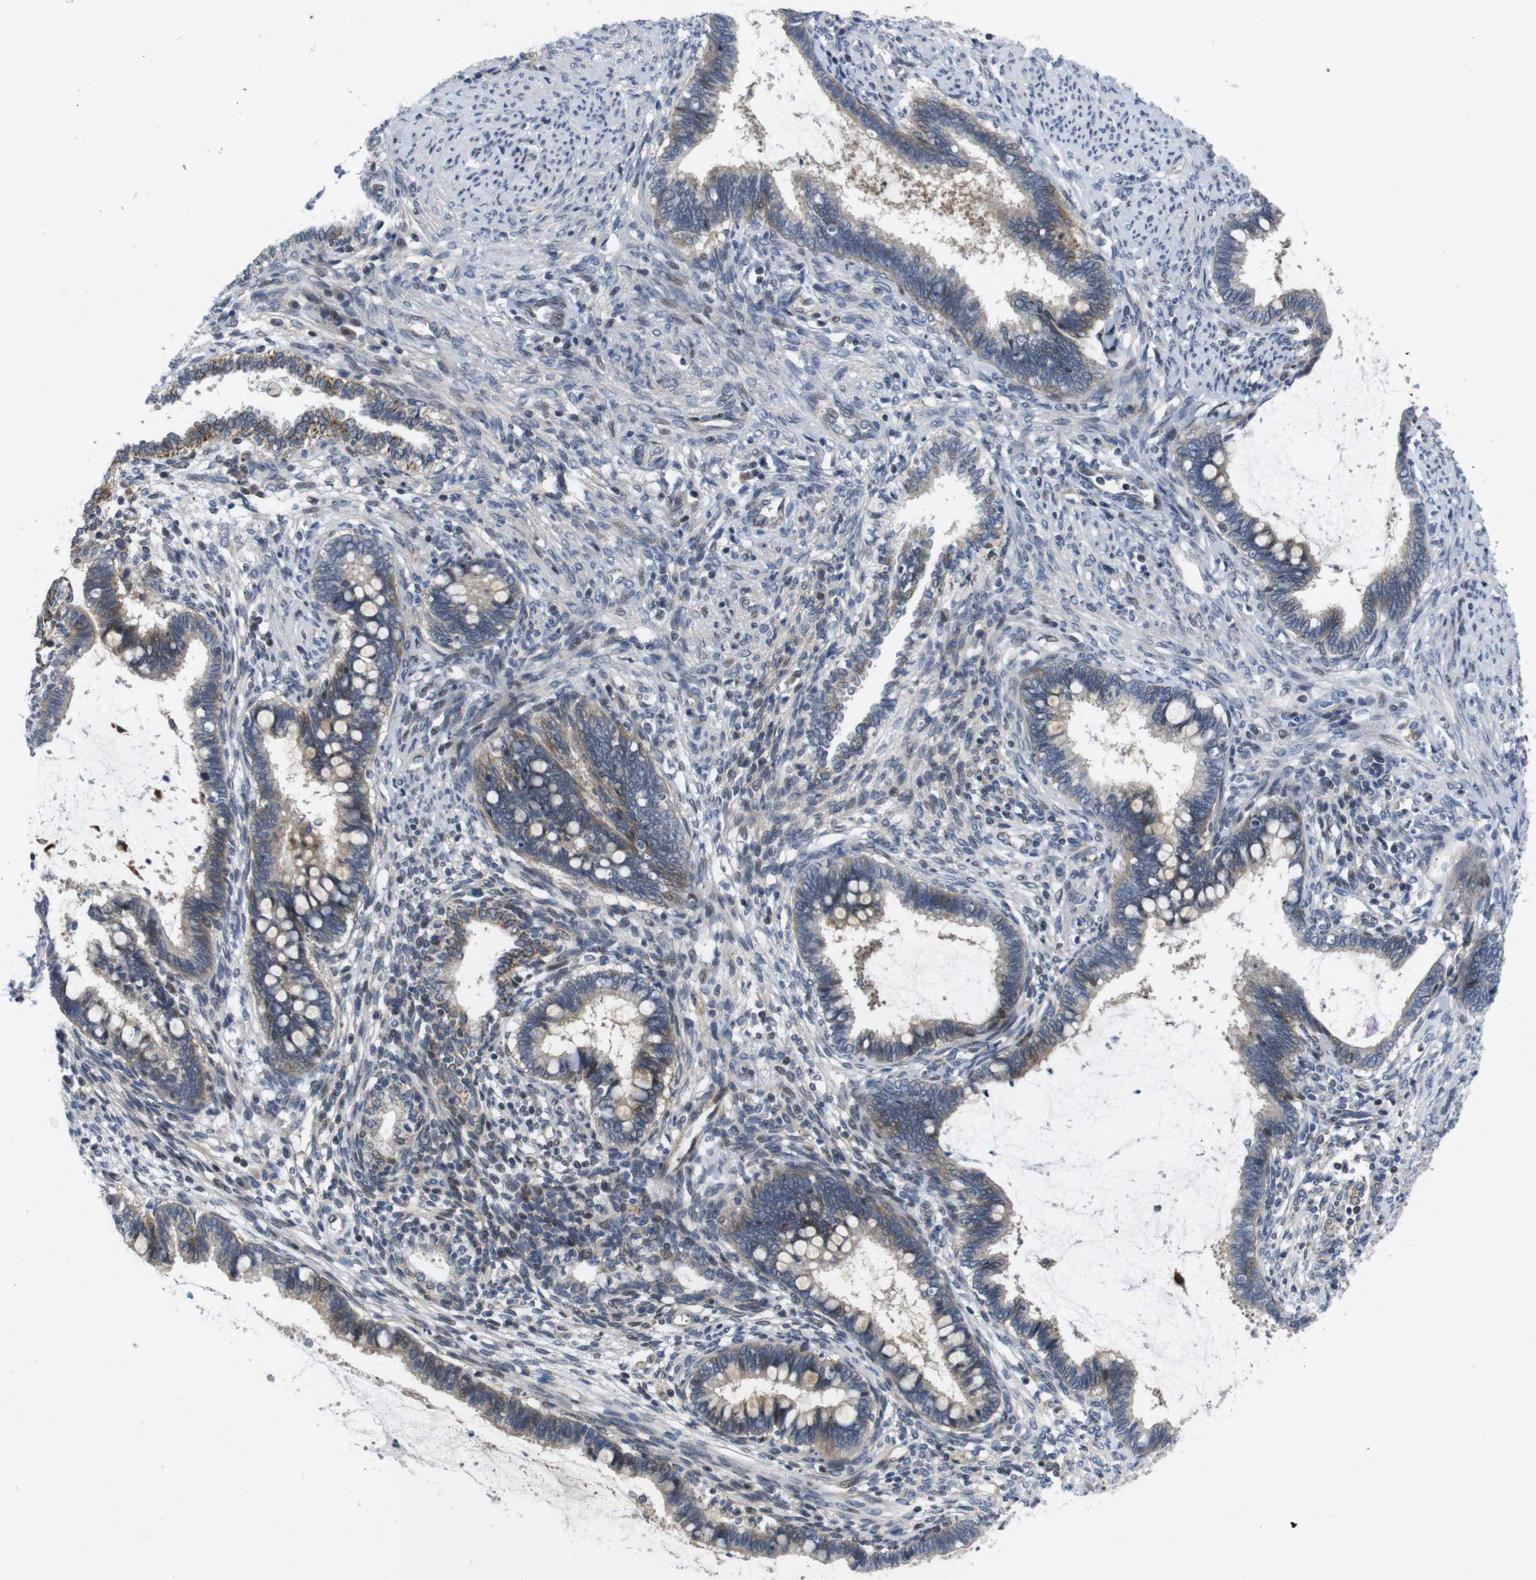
{"staining": {"intensity": "weak", "quantity": "25%-75%", "location": "cytoplasmic/membranous"}, "tissue": "cervical cancer", "cell_type": "Tumor cells", "image_type": "cancer", "snomed": [{"axis": "morphology", "description": "Adenocarcinoma, NOS"}, {"axis": "topography", "description": "Cervix"}], "caption": "This is a histology image of IHC staining of cervical cancer, which shows weak expression in the cytoplasmic/membranous of tumor cells.", "gene": "ROBO2", "patient": {"sex": "female", "age": 44}}